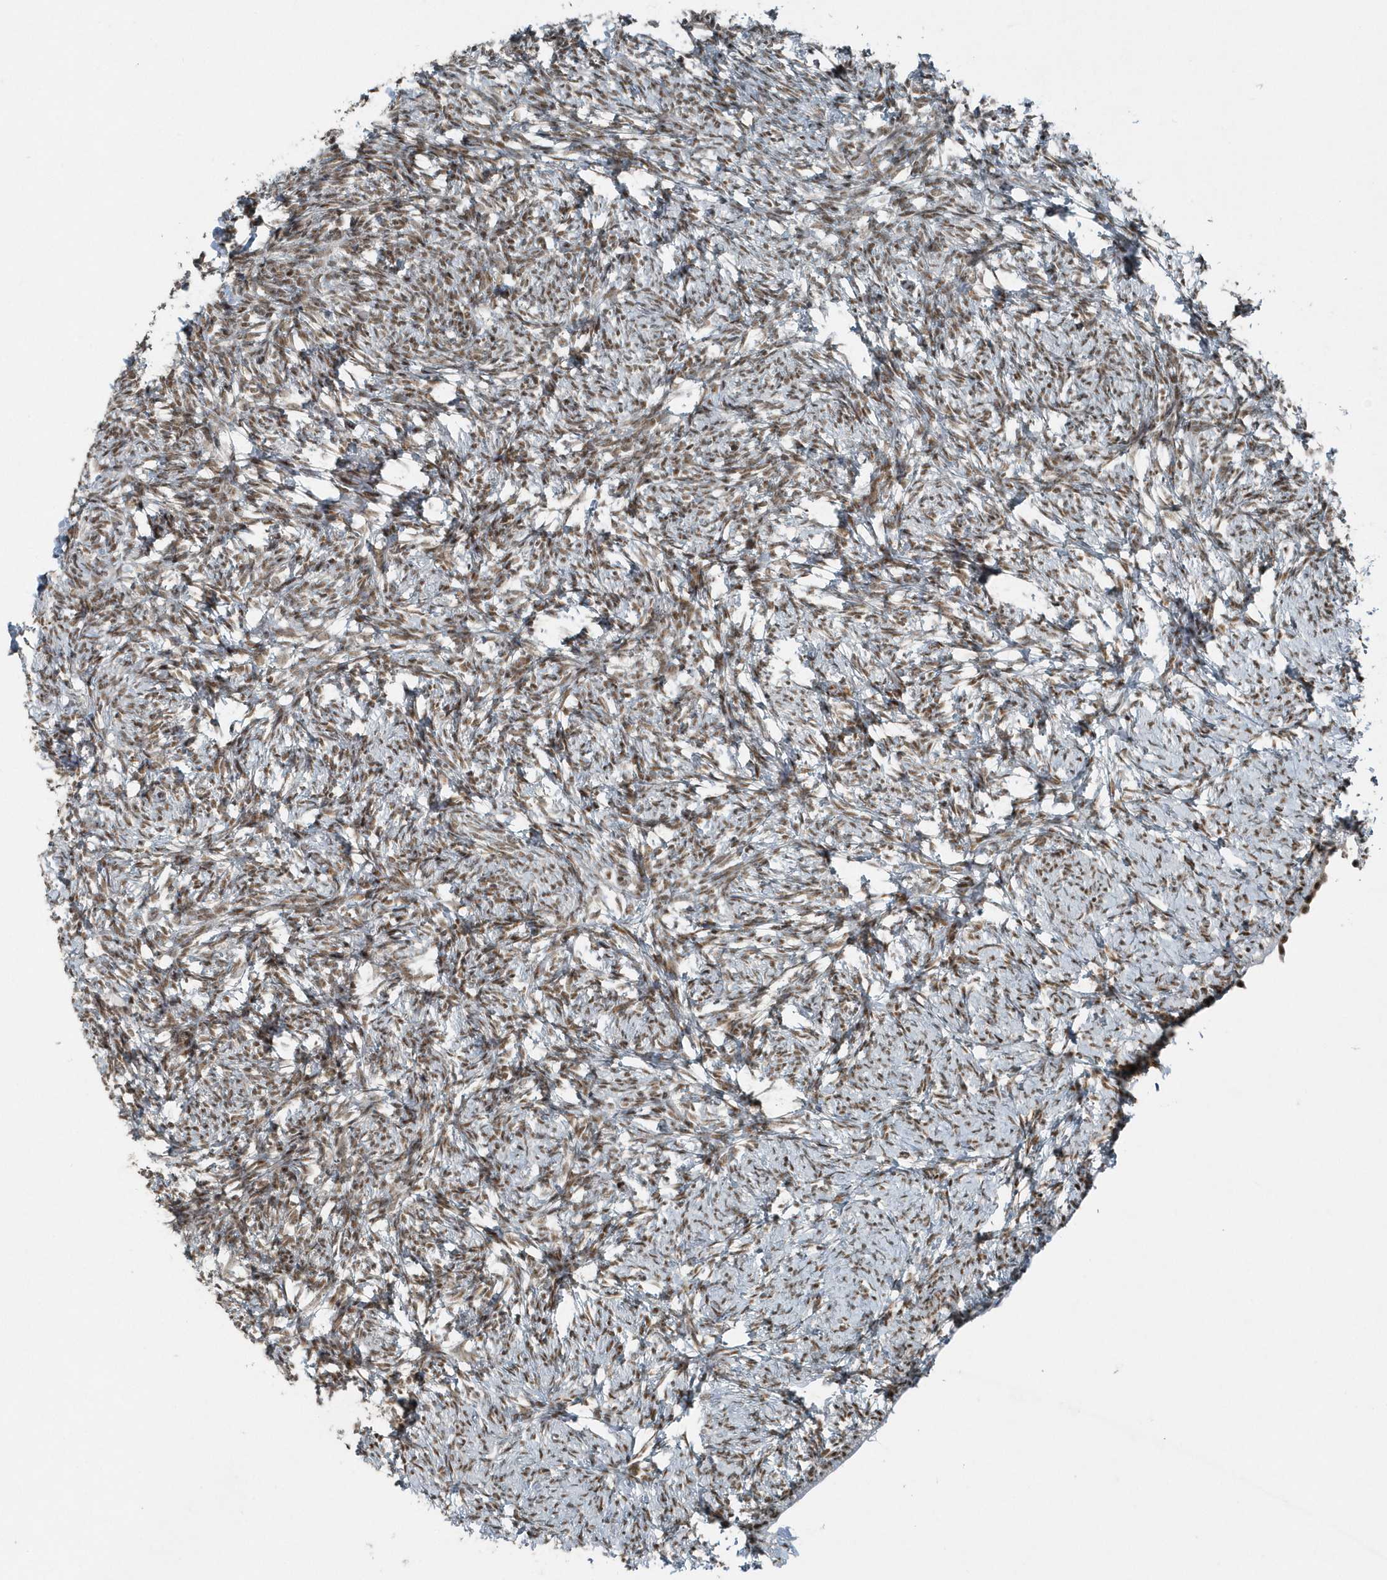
{"staining": {"intensity": "moderate", "quantity": ">75%", "location": "cytoplasmic/membranous,nuclear"}, "tissue": "ovary", "cell_type": "Follicle cells", "image_type": "normal", "snomed": [{"axis": "morphology", "description": "Normal tissue, NOS"}, {"axis": "topography", "description": "Ovary"}], "caption": "A high-resolution histopathology image shows immunohistochemistry staining of normal ovary, which exhibits moderate cytoplasmic/membranous,nuclear positivity in approximately >75% of follicle cells.", "gene": "YTHDC1", "patient": {"sex": "female", "age": 60}}